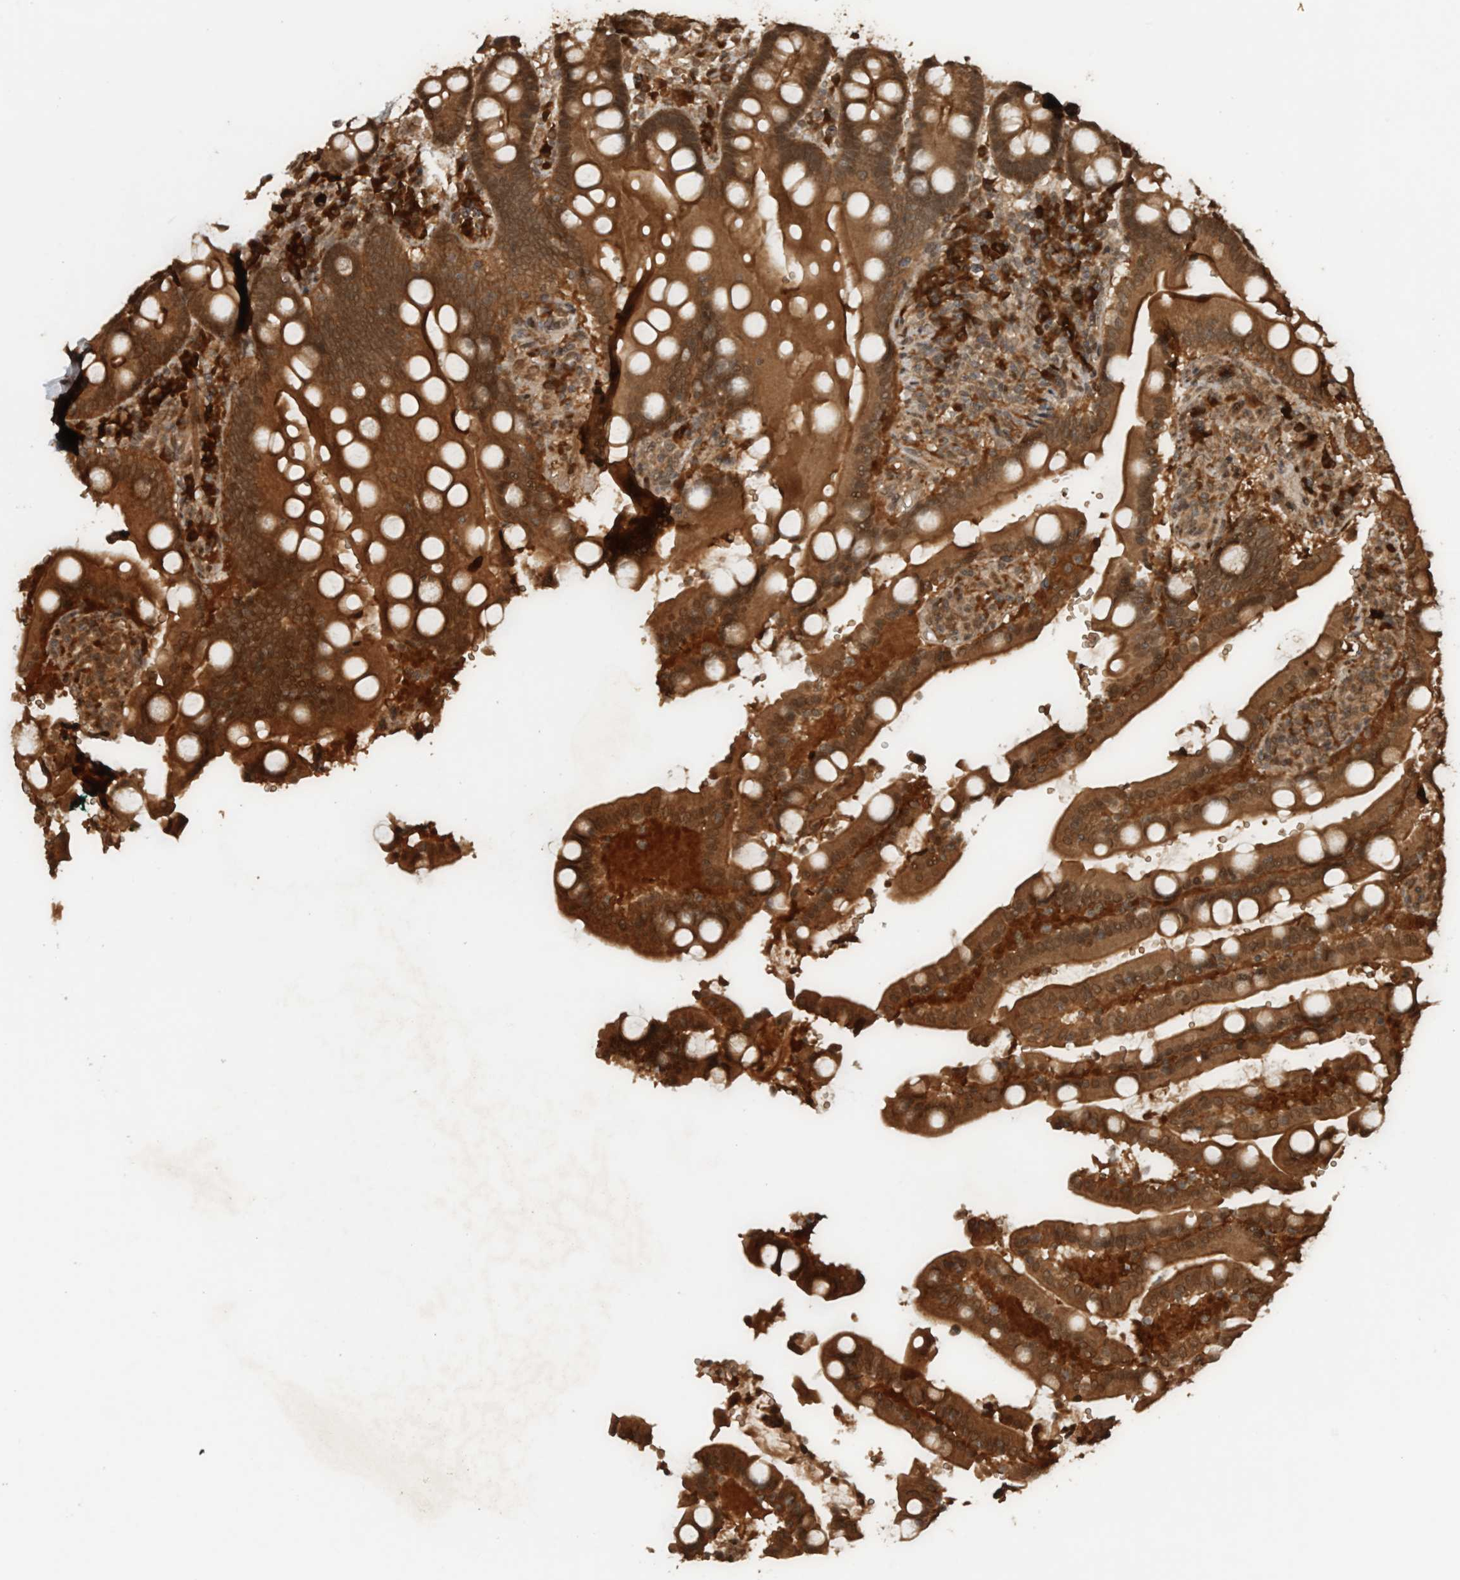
{"staining": {"intensity": "strong", "quantity": ">75%", "location": "cytoplasmic/membranous"}, "tissue": "duodenum", "cell_type": "Glandular cells", "image_type": "normal", "snomed": [{"axis": "morphology", "description": "Normal tissue, NOS"}, {"axis": "topography", "description": "Small intestine, NOS"}], "caption": "High-magnification brightfield microscopy of unremarkable duodenum stained with DAB (brown) and counterstained with hematoxylin (blue). glandular cells exhibit strong cytoplasmic/membranous expression is present in approximately>75% of cells.", "gene": "CNTROB", "patient": {"sex": "female", "age": 71}}